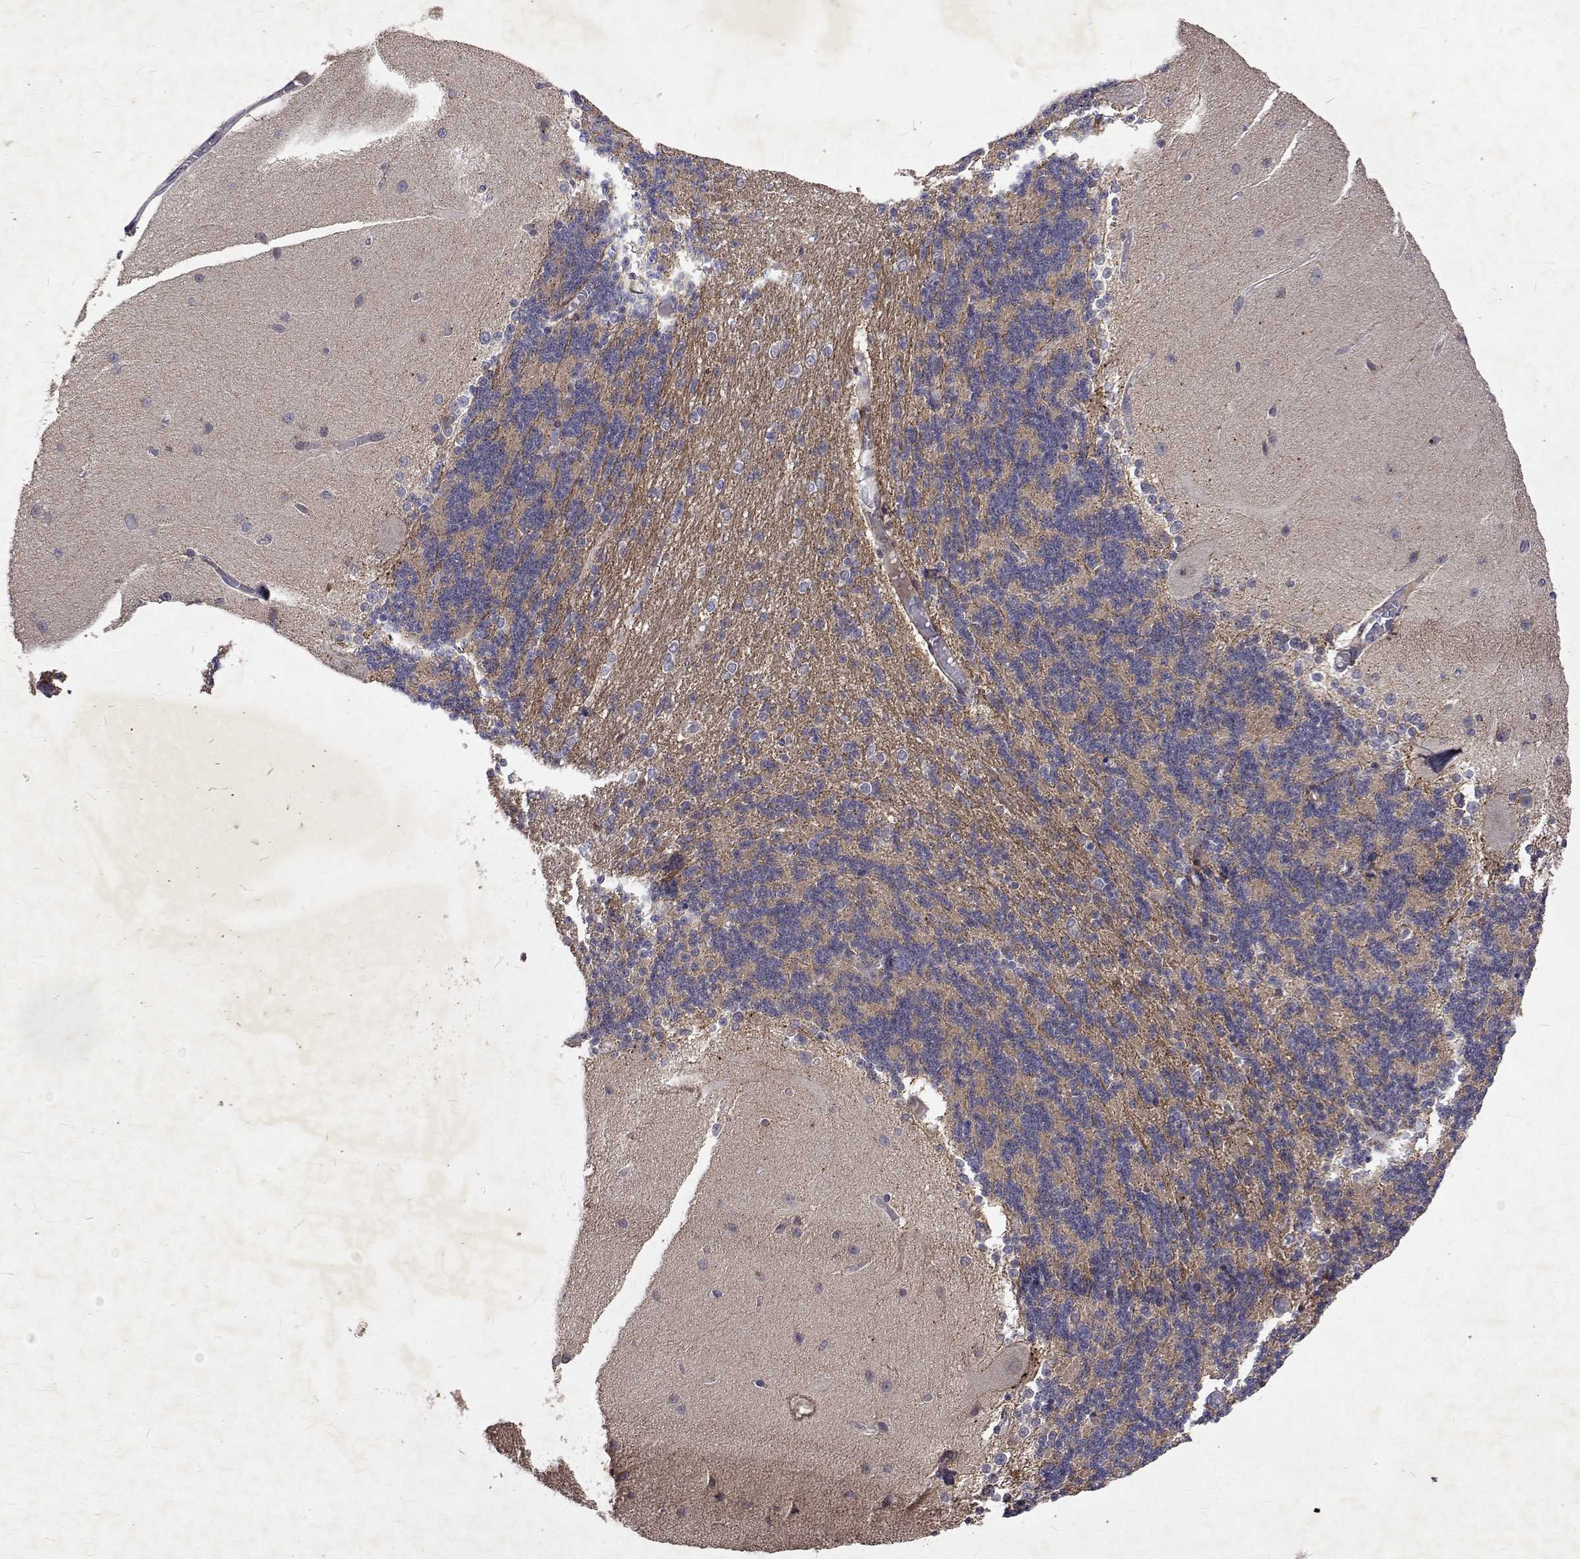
{"staining": {"intensity": "weak", "quantity": "<25%", "location": "cytoplasmic/membranous"}, "tissue": "cerebellum", "cell_type": "Cells in granular layer", "image_type": "normal", "snomed": [{"axis": "morphology", "description": "Normal tissue, NOS"}, {"axis": "topography", "description": "Cerebellum"}], "caption": "Immunohistochemical staining of unremarkable human cerebellum exhibits no significant staining in cells in granular layer.", "gene": "ALKBH8", "patient": {"sex": "female", "age": 54}}